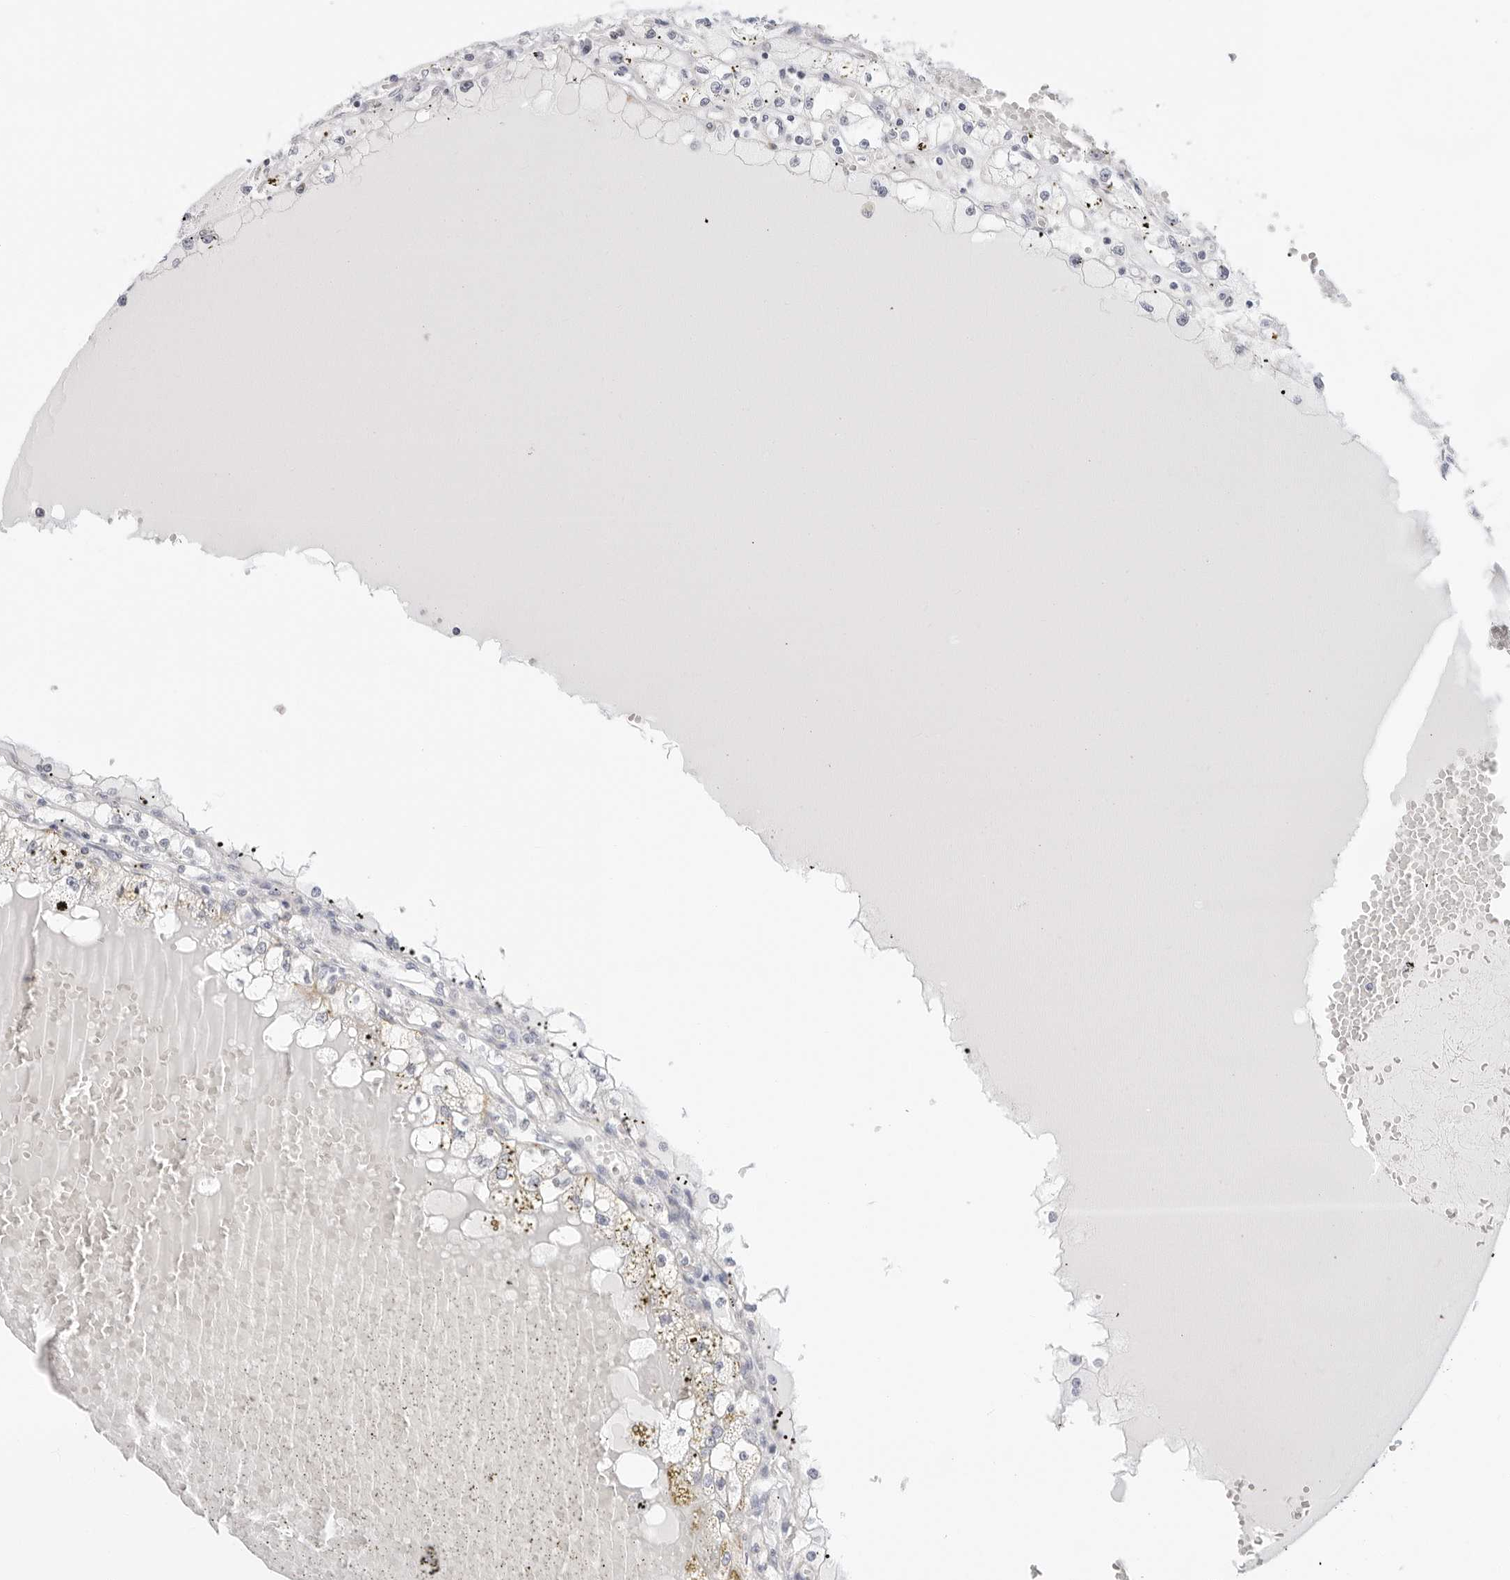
{"staining": {"intensity": "negative", "quantity": "none", "location": "none"}, "tissue": "renal cancer", "cell_type": "Tumor cells", "image_type": "cancer", "snomed": [{"axis": "morphology", "description": "Adenocarcinoma, NOS"}, {"axis": "topography", "description": "Kidney"}], "caption": "DAB (3,3'-diaminobenzidine) immunohistochemical staining of renal cancer (adenocarcinoma) demonstrates no significant expression in tumor cells. The staining is performed using DAB brown chromogen with nuclei counter-stained in using hematoxylin.", "gene": "CIART", "patient": {"sex": "male", "age": 56}}